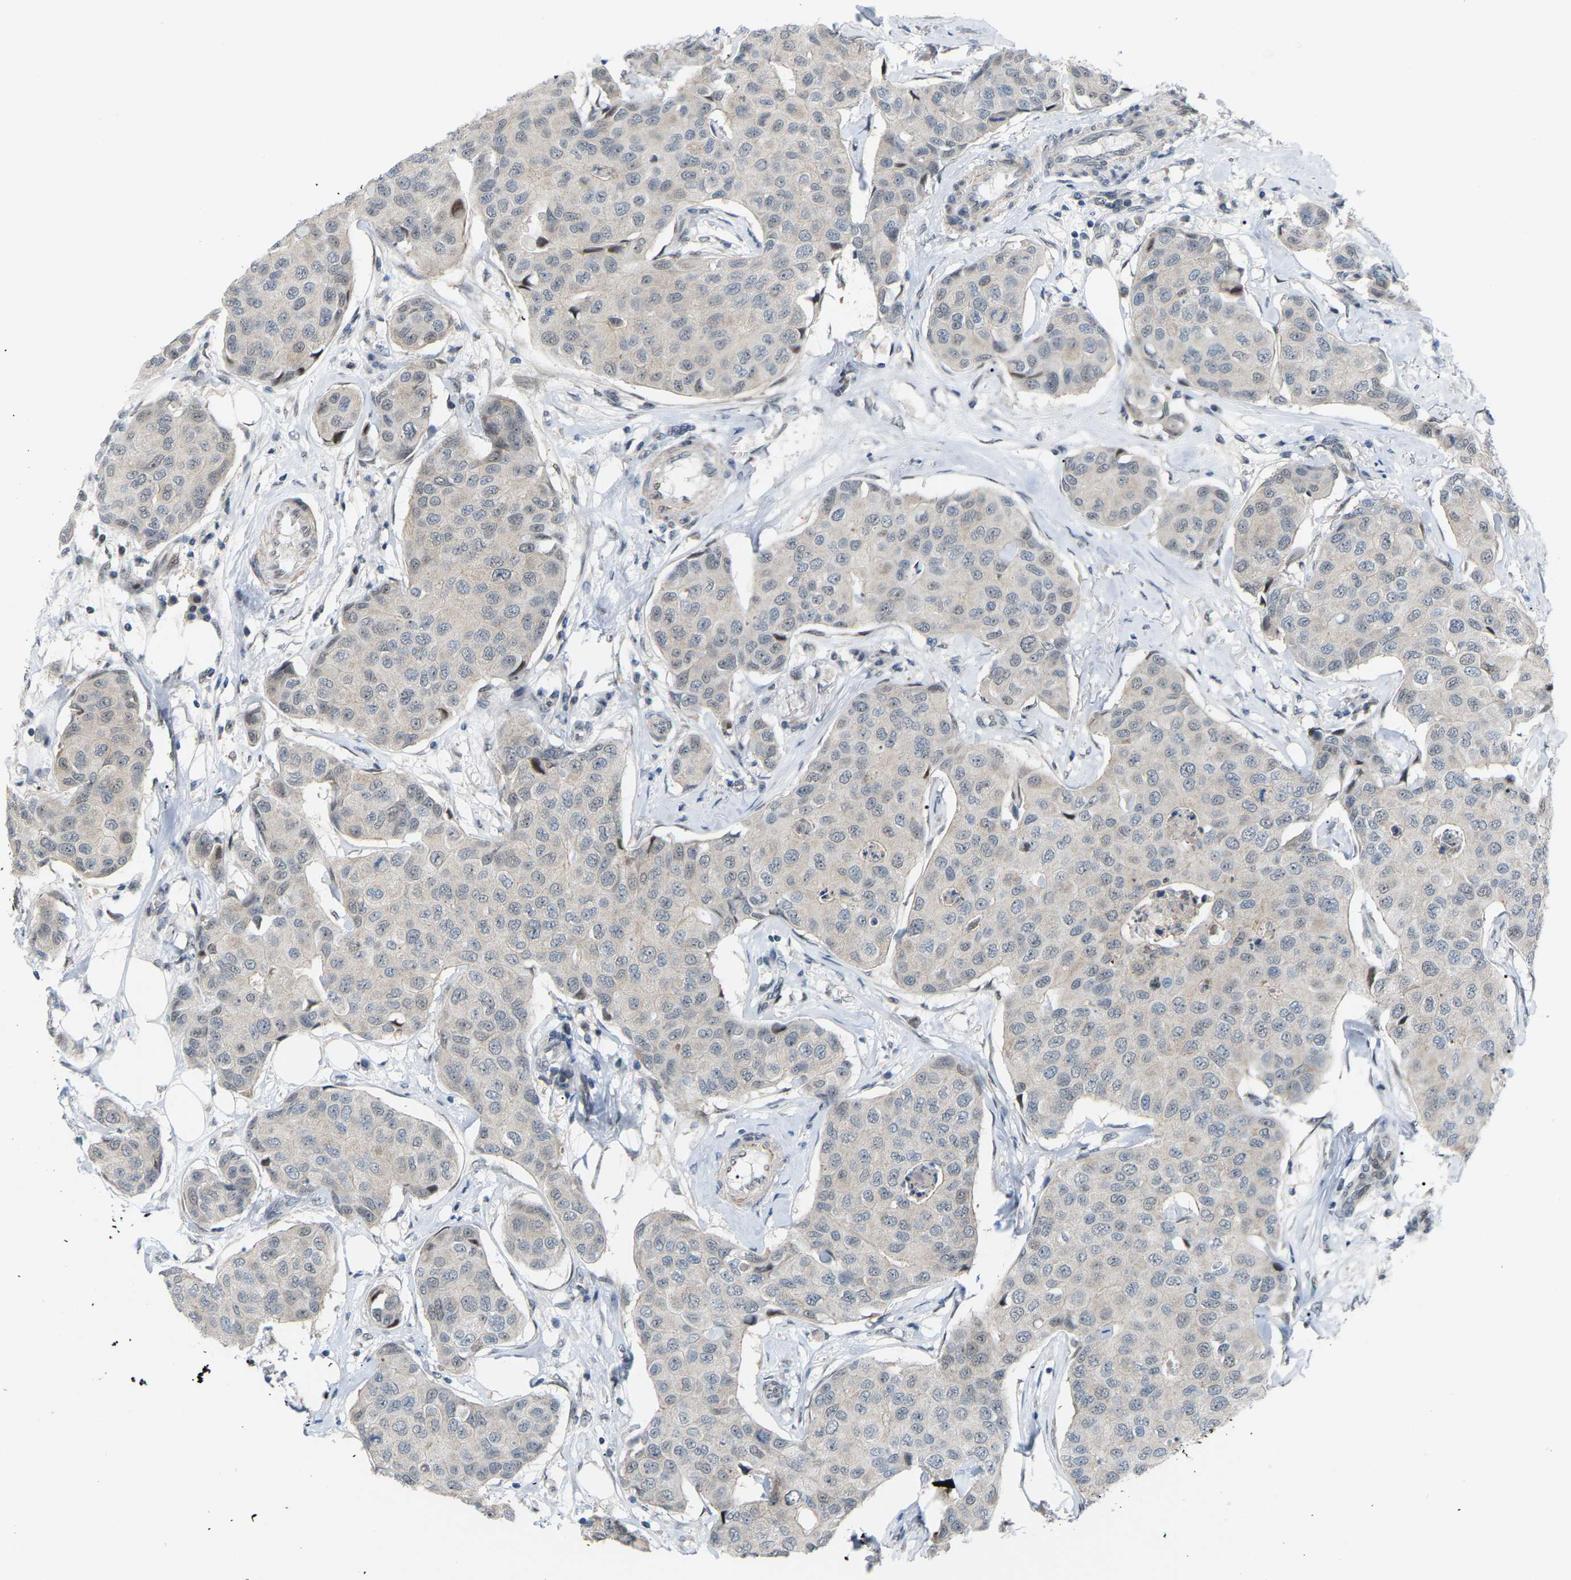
{"staining": {"intensity": "negative", "quantity": "none", "location": "none"}, "tissue": "breast cancer", "cell_type": "Tumor cells", "image_type": "cancer", "snomed": [{"axis": "morphology", "description": "Duct carcinoma"}, {"axis": "topography", "description": "Breast"}], "caption": "High power microscopy histopathology image of an immunohistochemistry (IHC) photomicrograph of breast cancer (intraductal carcinoma), revealing no significant expression in tumor cells. The staining is performed using DAB (3,3'-diaminobenzidine) brown chromogen with nuclei counter-stained in using hematoxylin.", "gene": "CROT", "patient": {"sex": "female", "age": 80}}